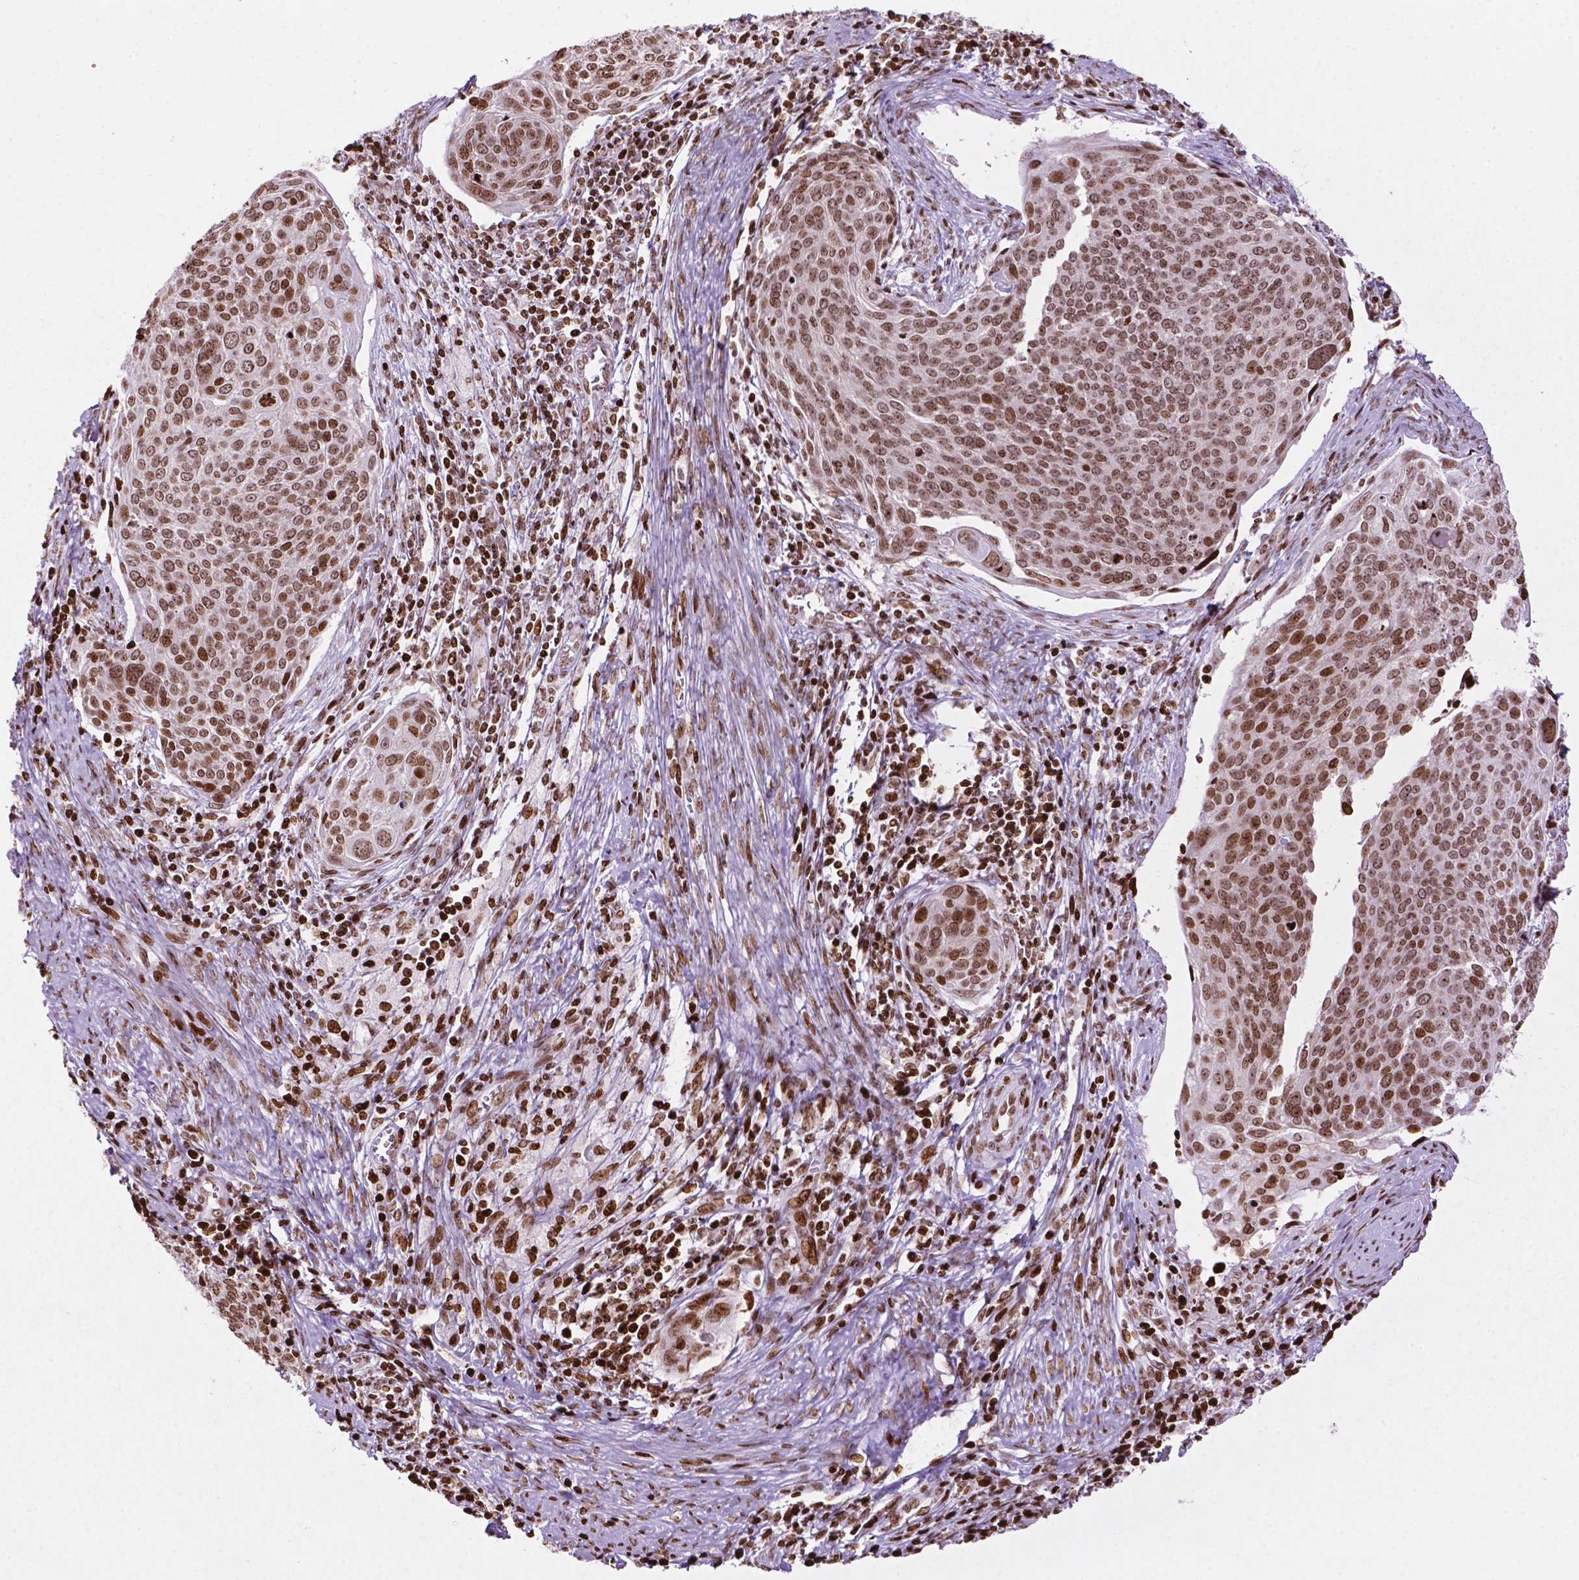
{"staining": {"intensity": "moderate", "quantity": ">75%", "location": "nuclear"}, "tissue": "cervical cancer", "cell_type": "Tumor cells", "image_type": "cancer", "snomed": [{"axis": "morphology", "description": "Squamous cell carcinoma, NOS"}, {"axis": "topography", "description": "Cervix"}], "caption": "A photomicrograph of human cervical cancer (squamous cell carcinoma) stained for a protein exhibits moderate nuclear brown staining in tumor cells.", "gene": "TMEM250", "patient": {"sex": "female", "age": 39}}